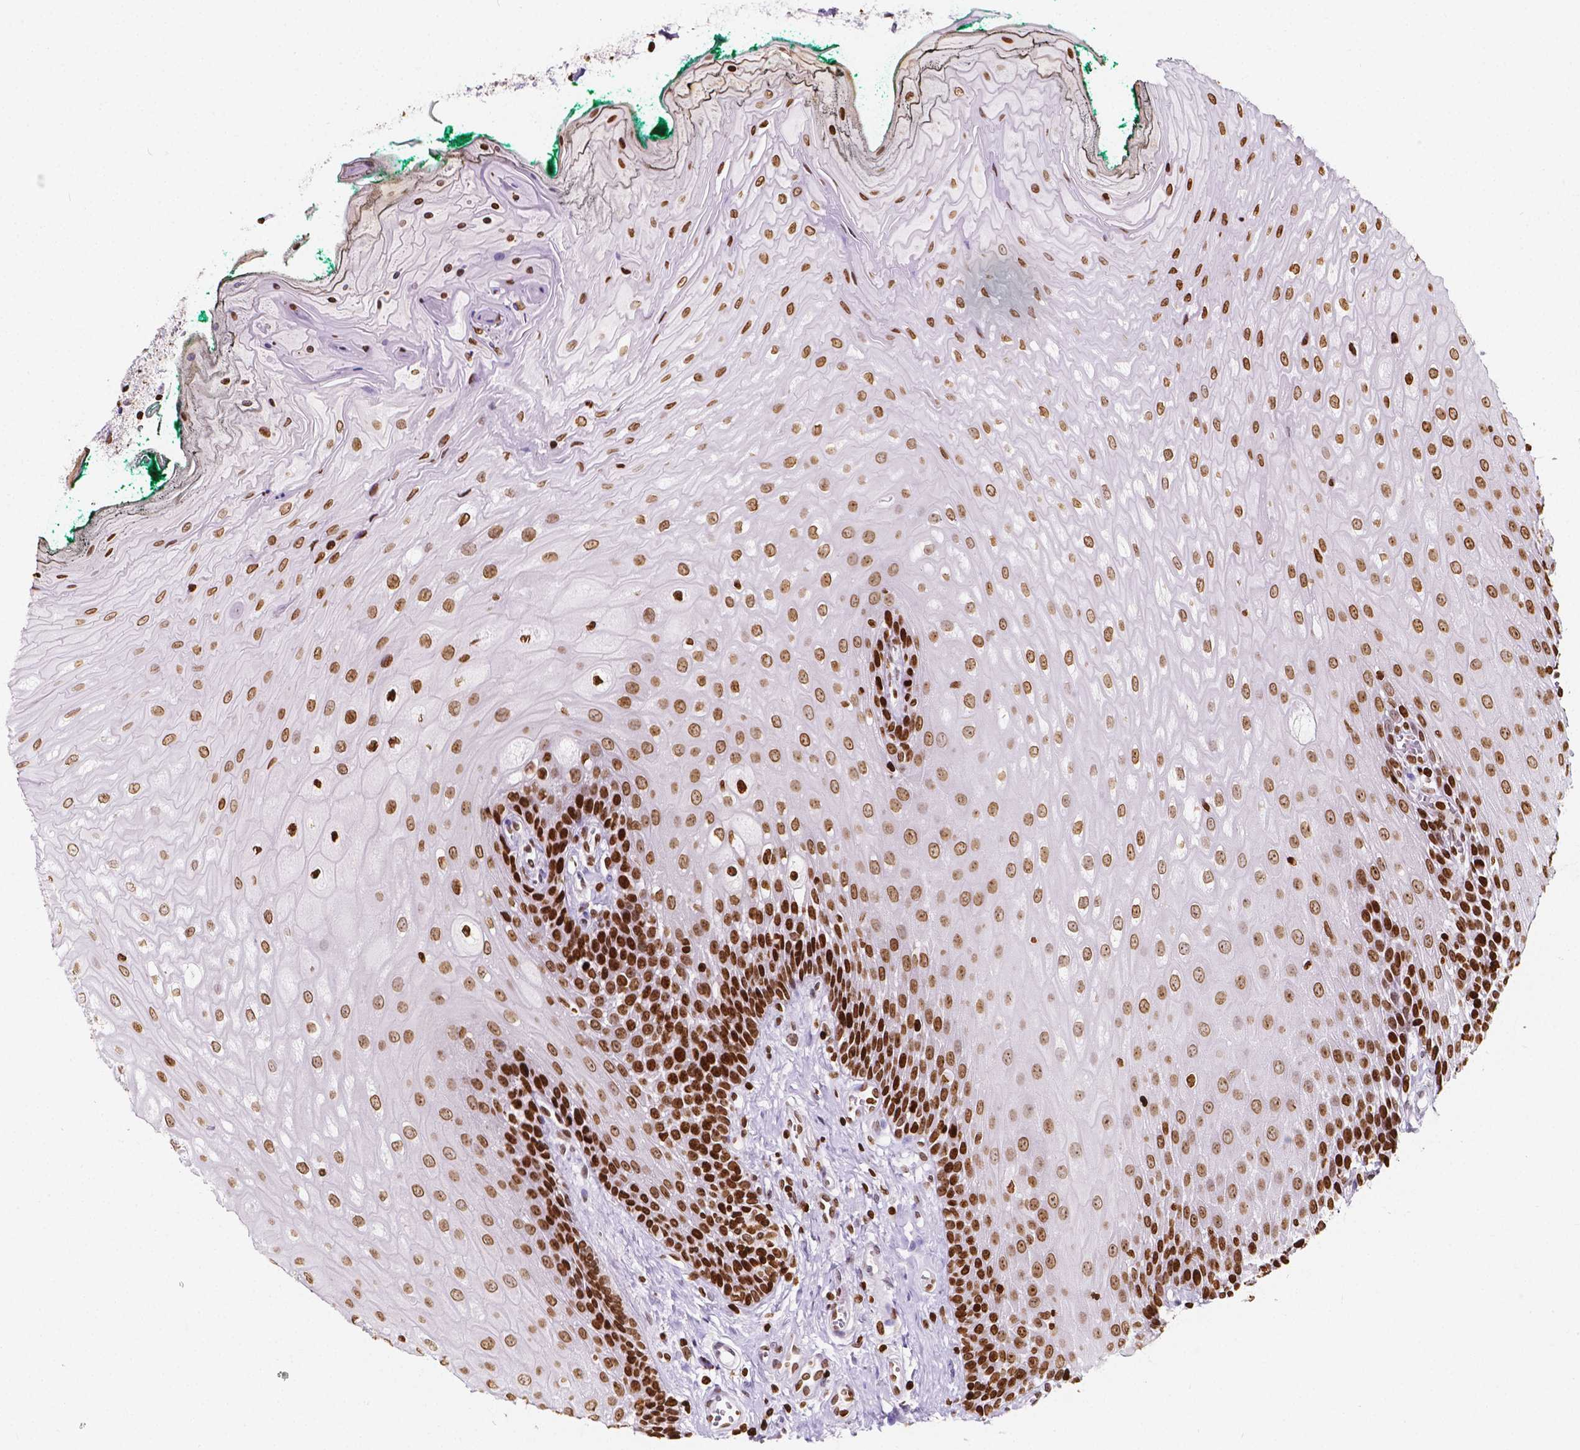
{"staining": {"intensity": "strong", "quantity": ">75%", "location": "nuclear"}, "tissue": "oral mucosa", "cell_type": "Squamous epithelial cells", "image_type": "normal", "snomed": [{"axis": "morphology", "description": "Normal tissue, NOS"}, {"axis": "topography", "description": "Oral tissue"}], "caption": "Immunohistochemical staining of normal human oral mucosa exhibits high levels of strong nuclear expression in about >75% of squamous epithelial cells.", "gene": "CBY3", "patient": {"sex": "female", "age": 68}}